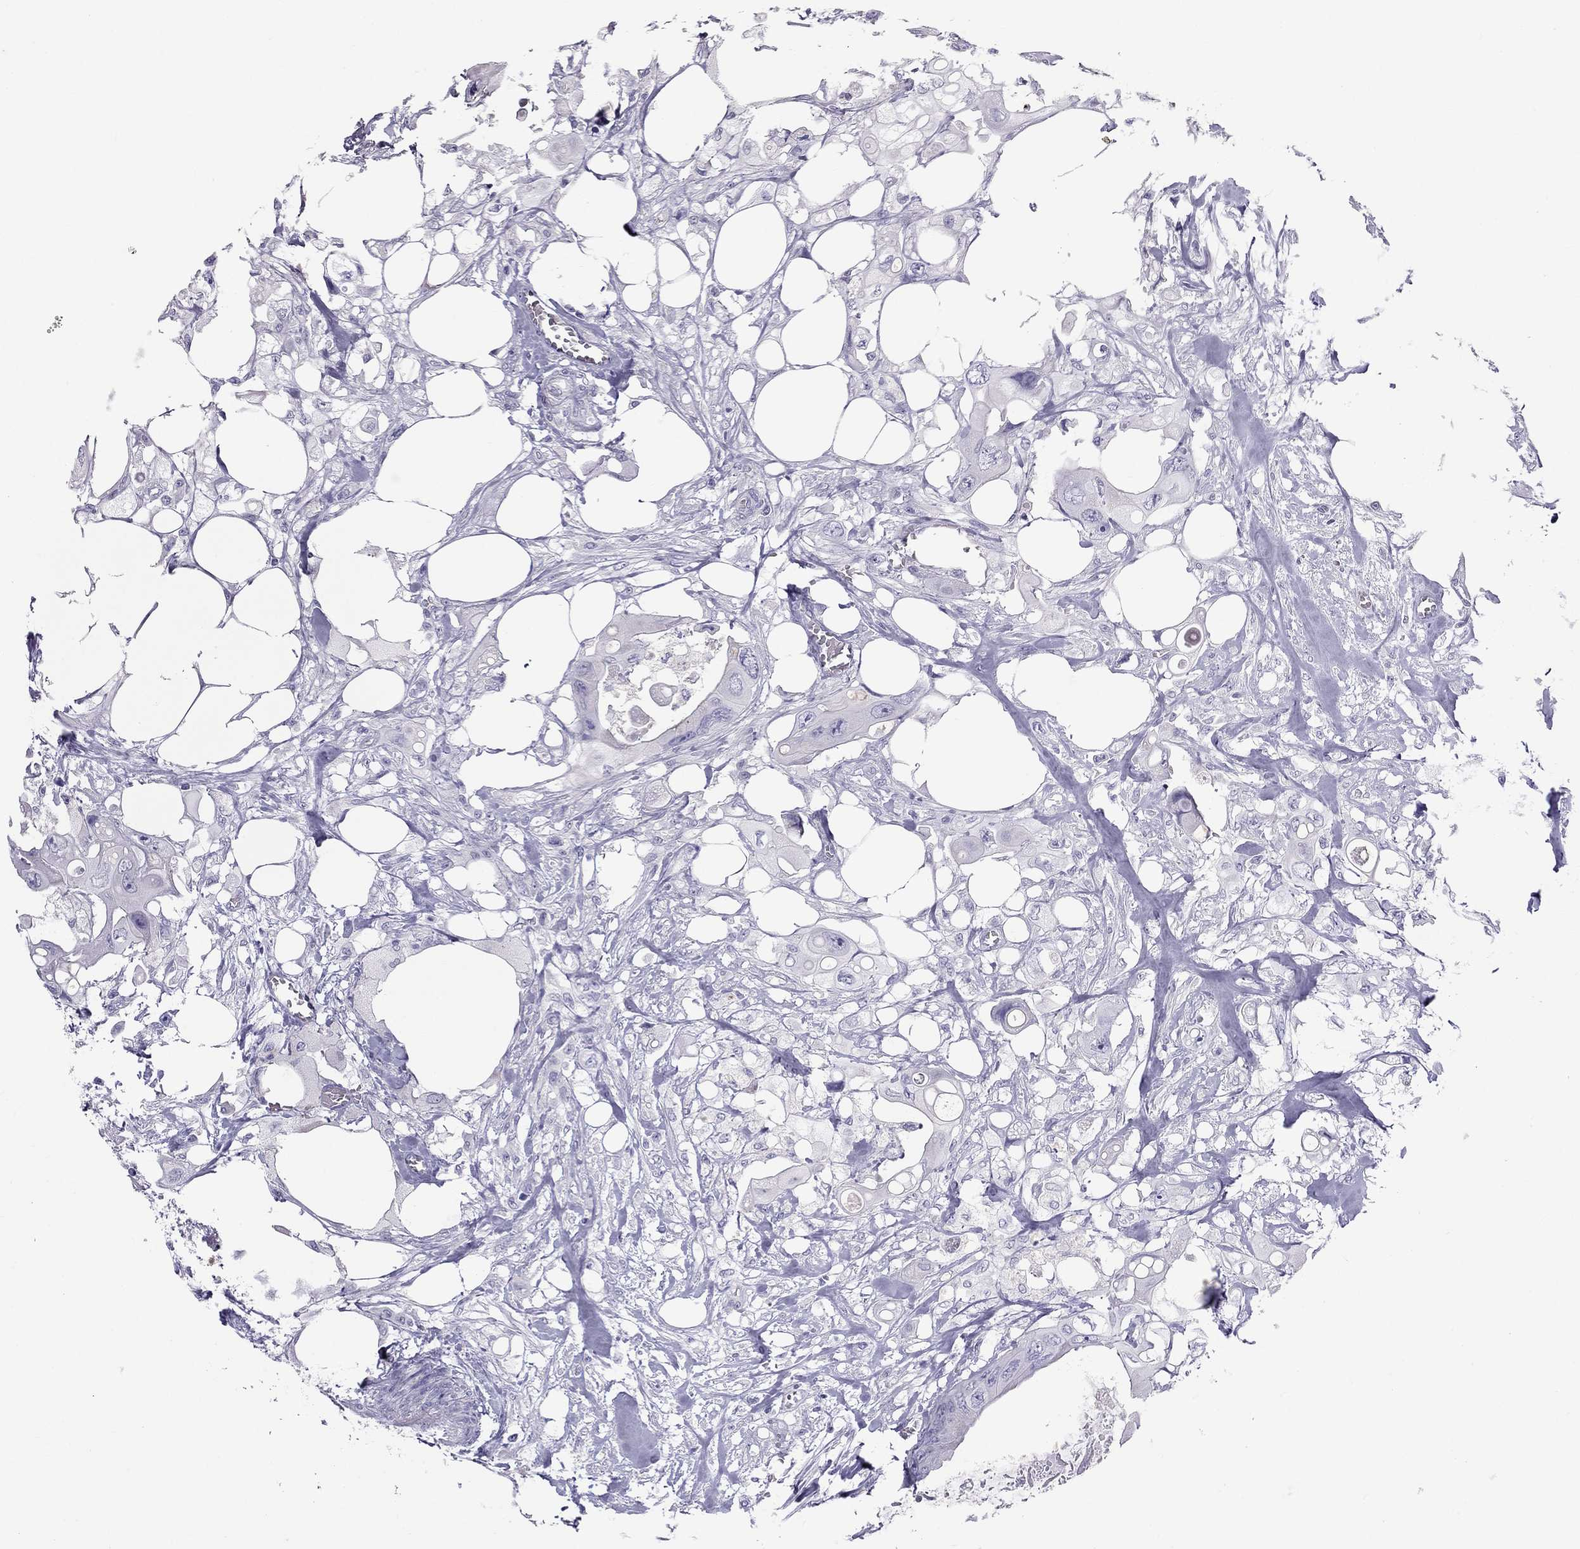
{"staining": {"intensity": "negative", "quantity": "none", "location": "none"}, "tissue": "colorectal cancer", "cell_type": "Tumor cells", "image_type": "cancer", "snomed": [{"axis": "morphology", "description": "Adenocarcinoma, NOS"}, {"axis": "topography", "description": "Rectum"}], "caption": "This is an IHC image of human colorectal cancer. There is no expression in tumor cells.", "gene": "TEX14", "patient": {"sex": "male", "age": 63}}